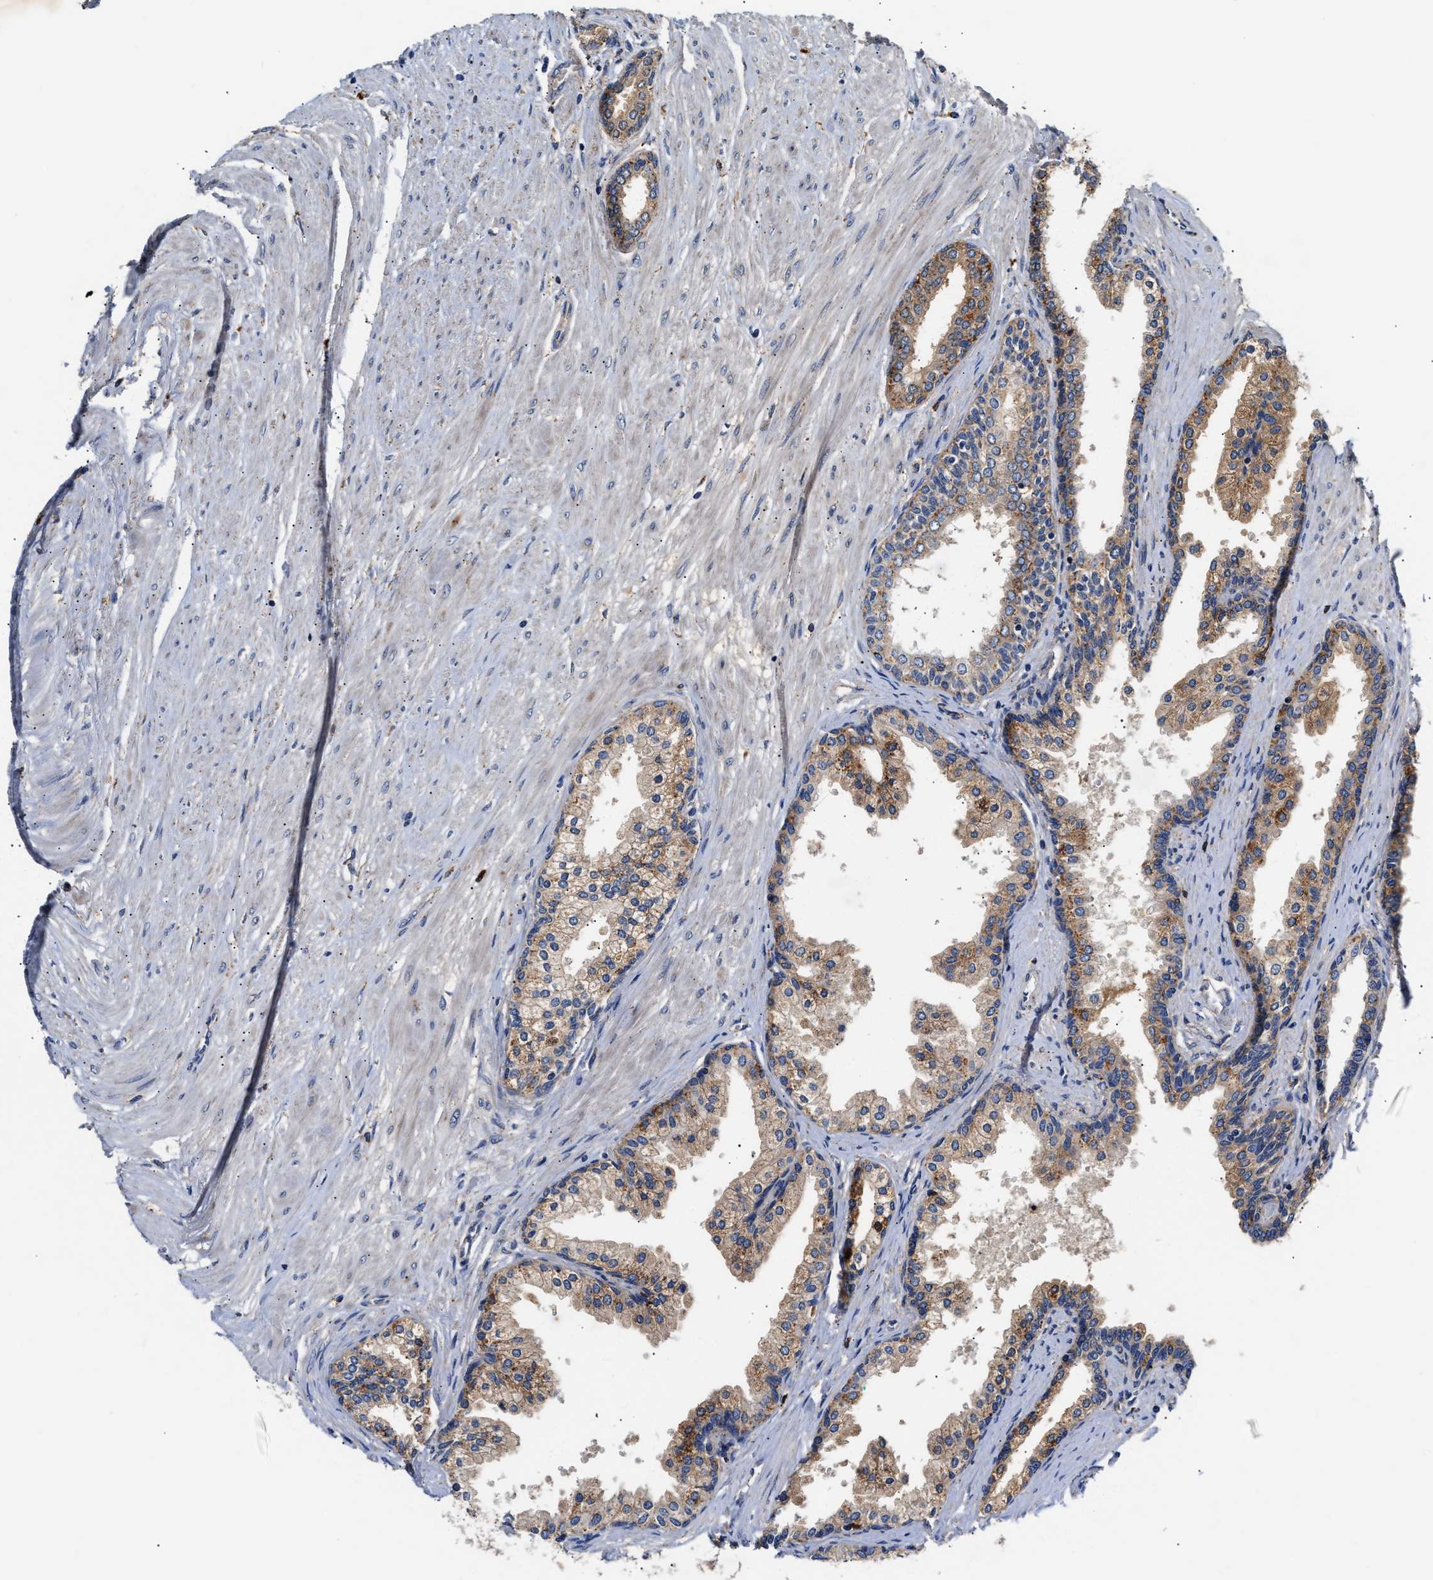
{"staining": {"intensity": "moderate", "quantity": ">75%", "location": "cytoplasmic/membranous"}, "tissue": "prostate cancer", "cell_type": "Tumor cells", "image_type": "cancer", "snomed": [{"axis": "morphology", "description": "Adenocarcinoma, Low grade"}, {"axis": "topography", "description": "Prostate"}], "caption": "High-power microscopy captured an immunohistochemistry image of prostate low-grade adenocarcinoma, revealing moderate cytoplasmic/membranous expression in approximately >75% of tumor cells. (IHC, brightfield microscopy, high magnification).", "gene": "CCDC146", "patient": {"sex": "male", "age": 52}}